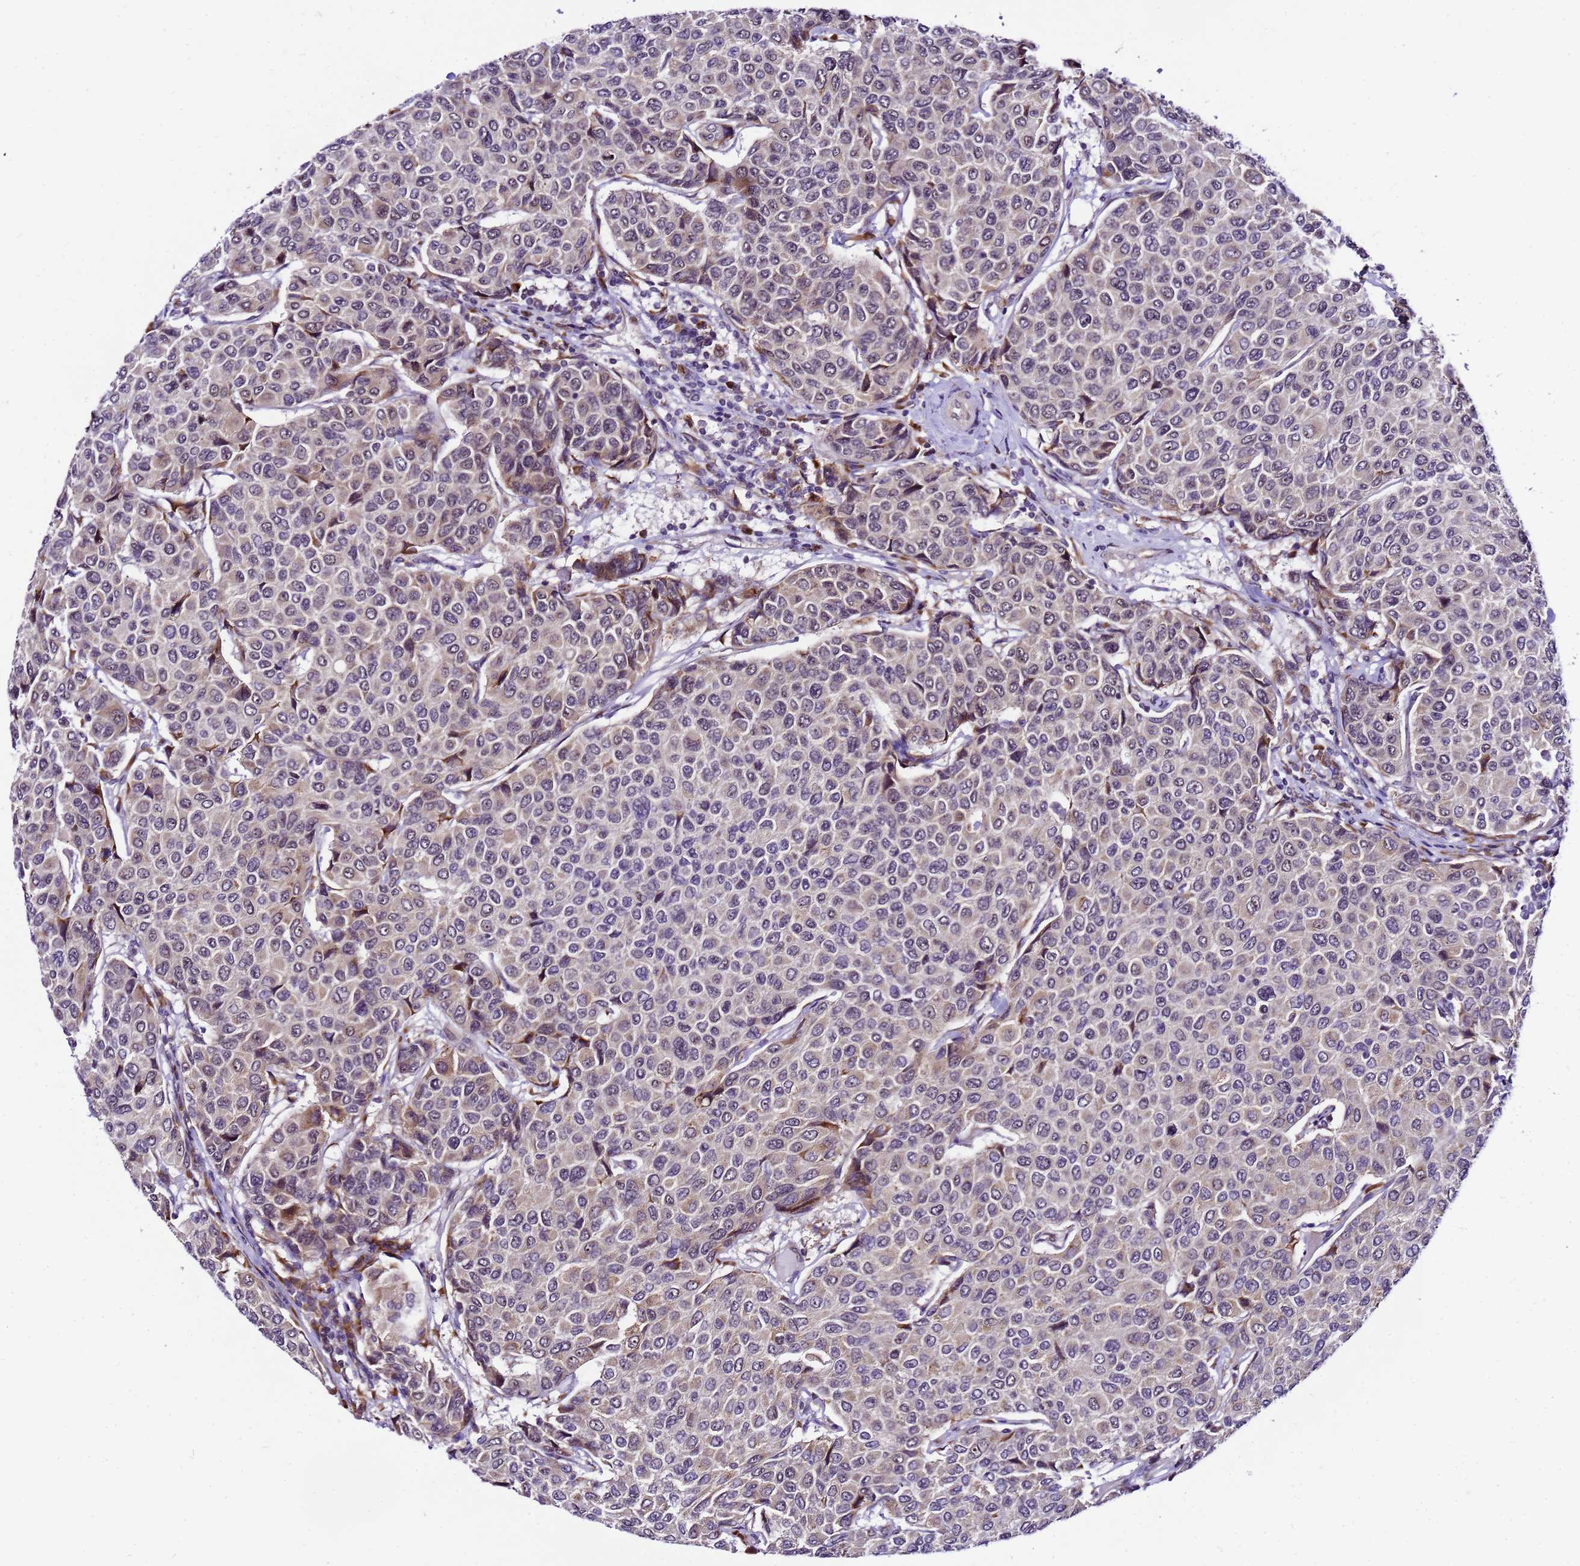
{"staining": {"intensity": "negative", "quantity": "none", "location": "none"}, "tissue": "breast cancer", "cell_type": "Tumor cells", "image_type": "cancer", "snomed": [{"axis": "morphology", "description": "Duct carcinoma"}, {"axis": "topography", "description": "Breast"}], "caption": "The photomicrograph reveals no staining of tumor cells in breast intraductal carcinoma. Brightfield microscopy of immunohistochemistry (IHC) stained with DAB (3,3'-diaminobenzidine) (brown) and hematoxylin (blue), captured at high magnification.", "gene": "SLX4IP", "patient": {"sex": "female", "age": 55}}